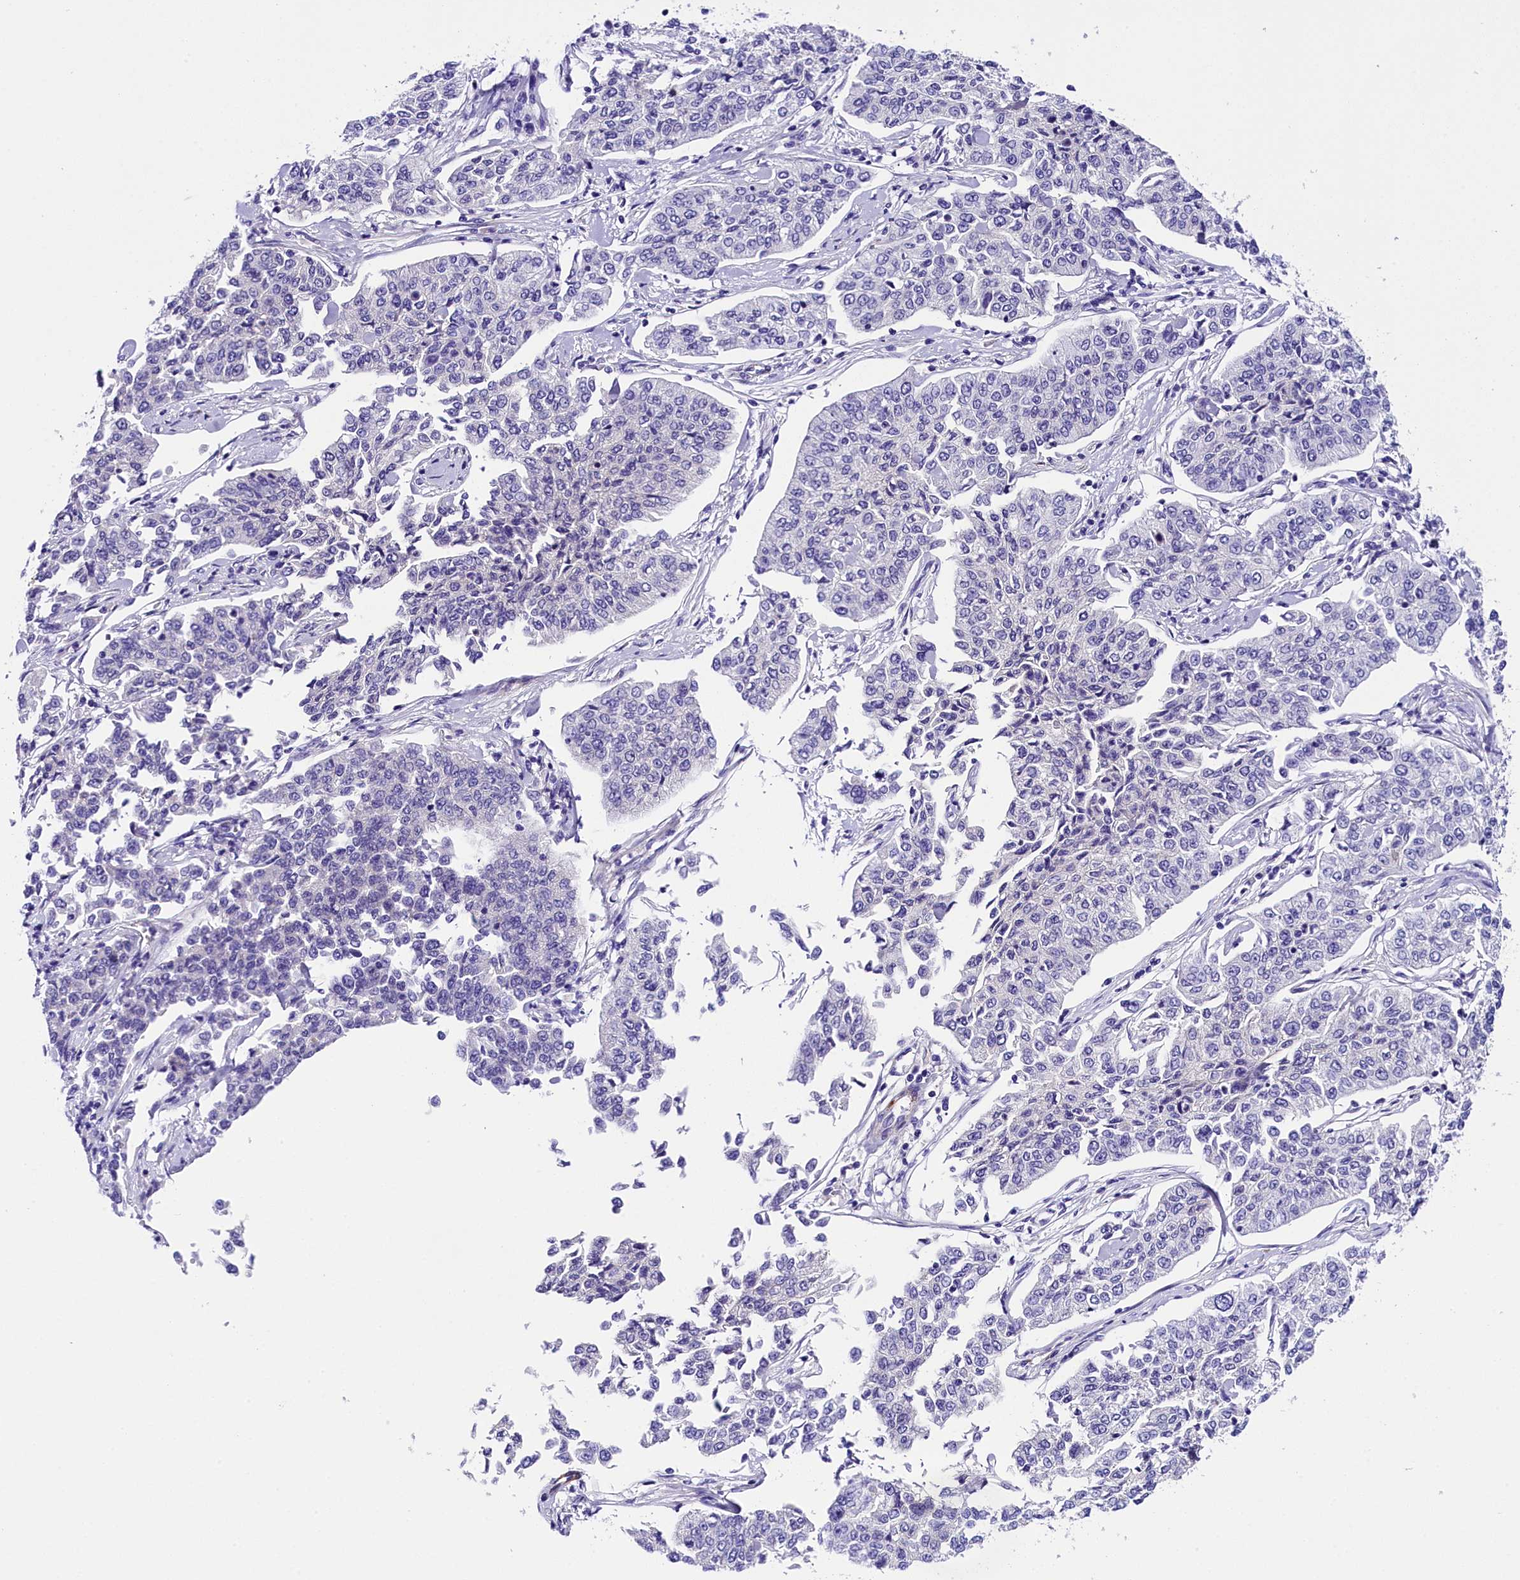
{"staining": {"intensity": "negative", "quantity": "none", "location": "none"}, "tissue": "cervical cancer", "cell_type": "Tumor cells", "image_type": "cancer", "snomed": [{"axis": "morphology", "description": "Squamous cell carcinoma, NOS"}, {"axis": "topography", "description": "Cervix"}], "caption": "Immunohistochemistry of human cervical cancer (squamous cell carcinoma) demonstrates no staining in tumor cells. (Stains: DAB immunohistochemistry (IHC) with hematoxylin counter stain, Microscopy: brightfield microscopy at high magnification).", "gene": "SOD3", "patient": {"sex": "female", "age": 35}}